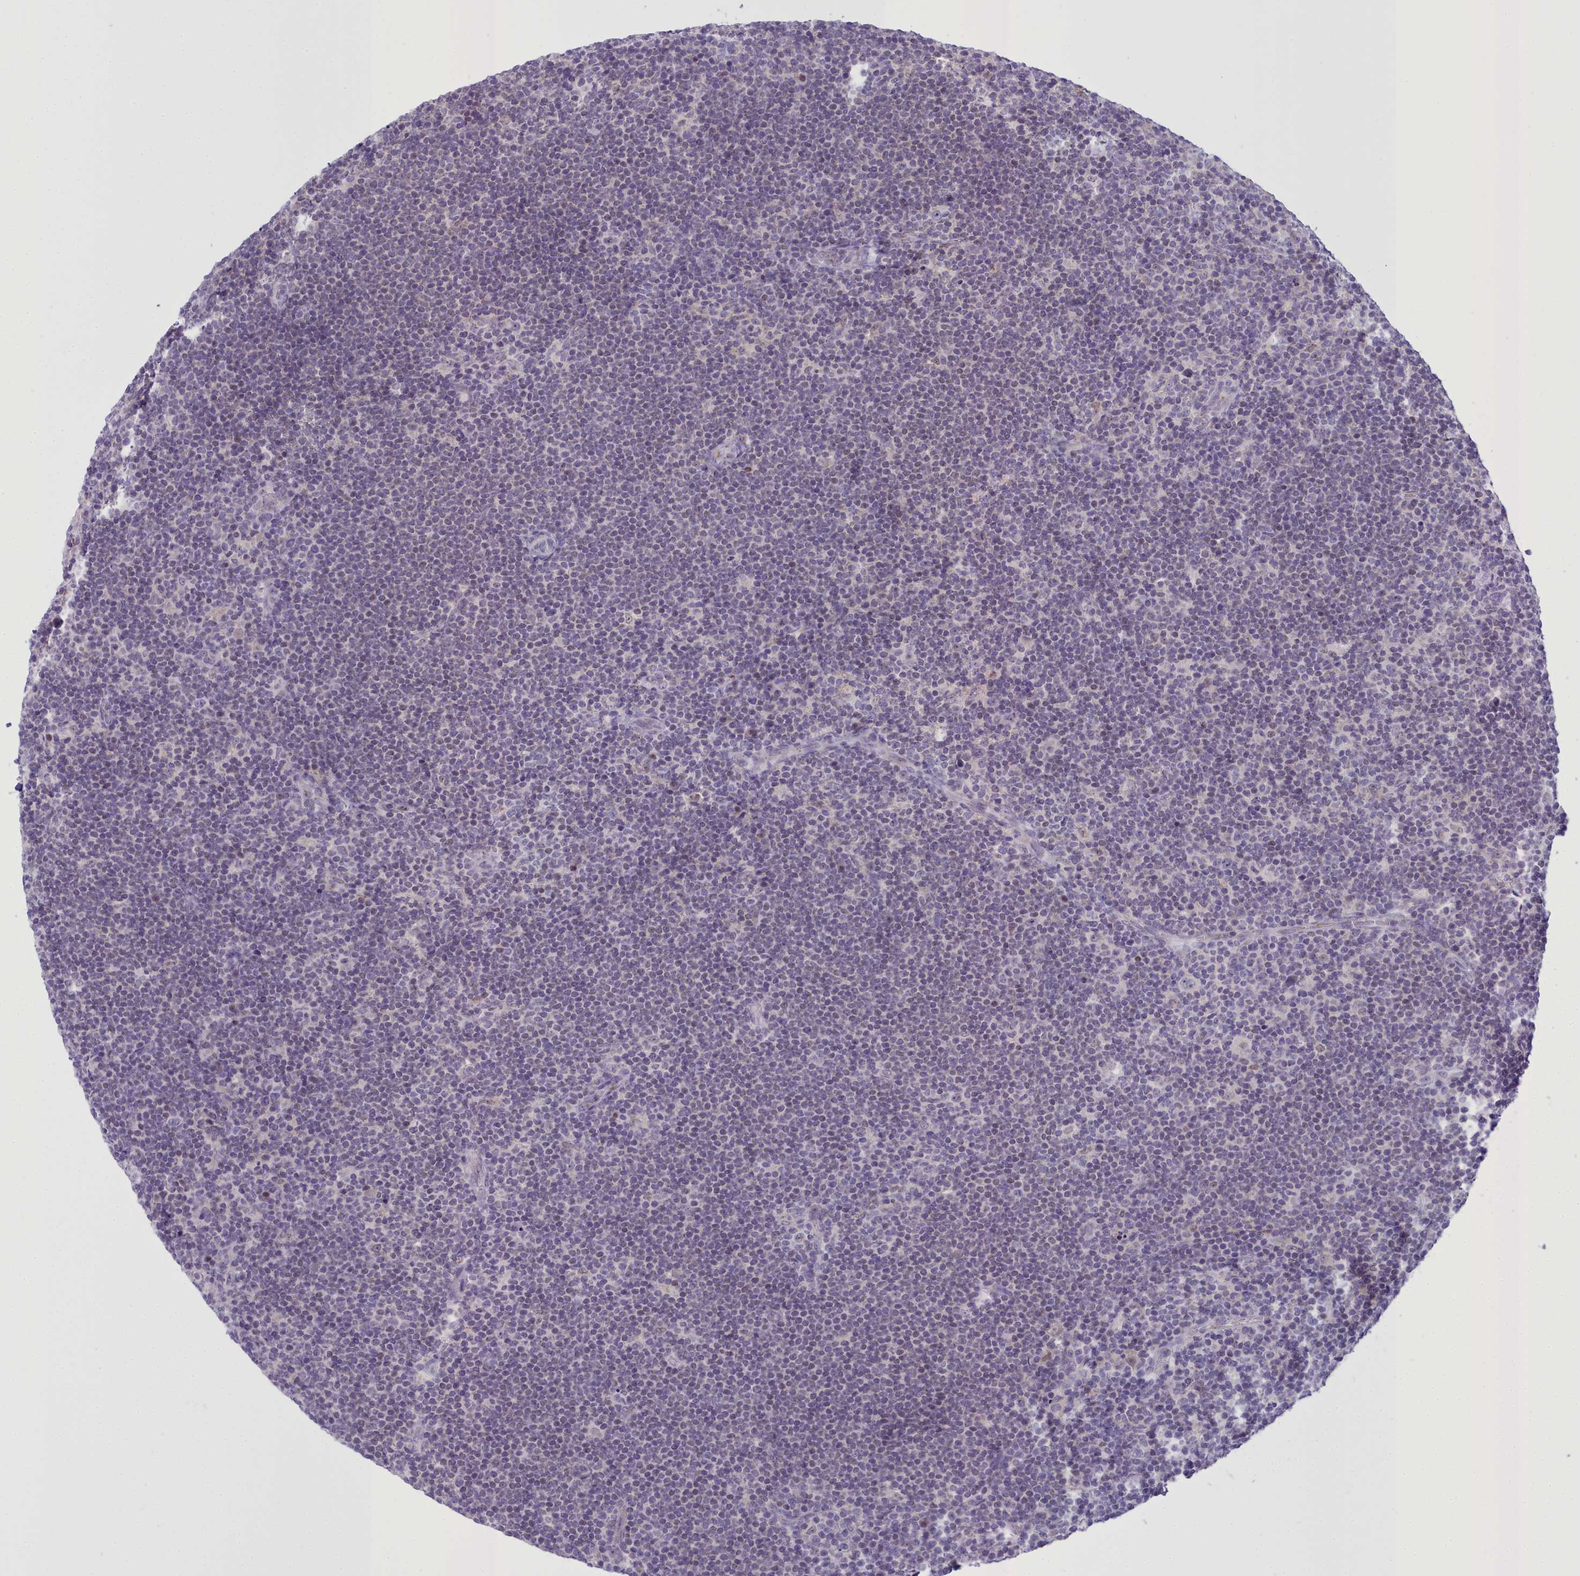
{"staining": {"intensity": "negative", "quantity": "none", "location": "none"}, "tissue": "lymphoma", "cell_type": "Tumor cells", "image_type": "cancer", "snomed": [{"axis": "morphology", "description": "Hodgkin's disease, NOS"}, {"axis": "topography", "description": "Lymph node"}], "caption": "Tumor cells show no significant protein positivity in lymphoma. (DAB (3,3'-diaminobenzidine) IHC visualized using brightfield microscopy, high magnification).", "gene": "B9D2", "patient": {"sex": "female", "age": 57}}